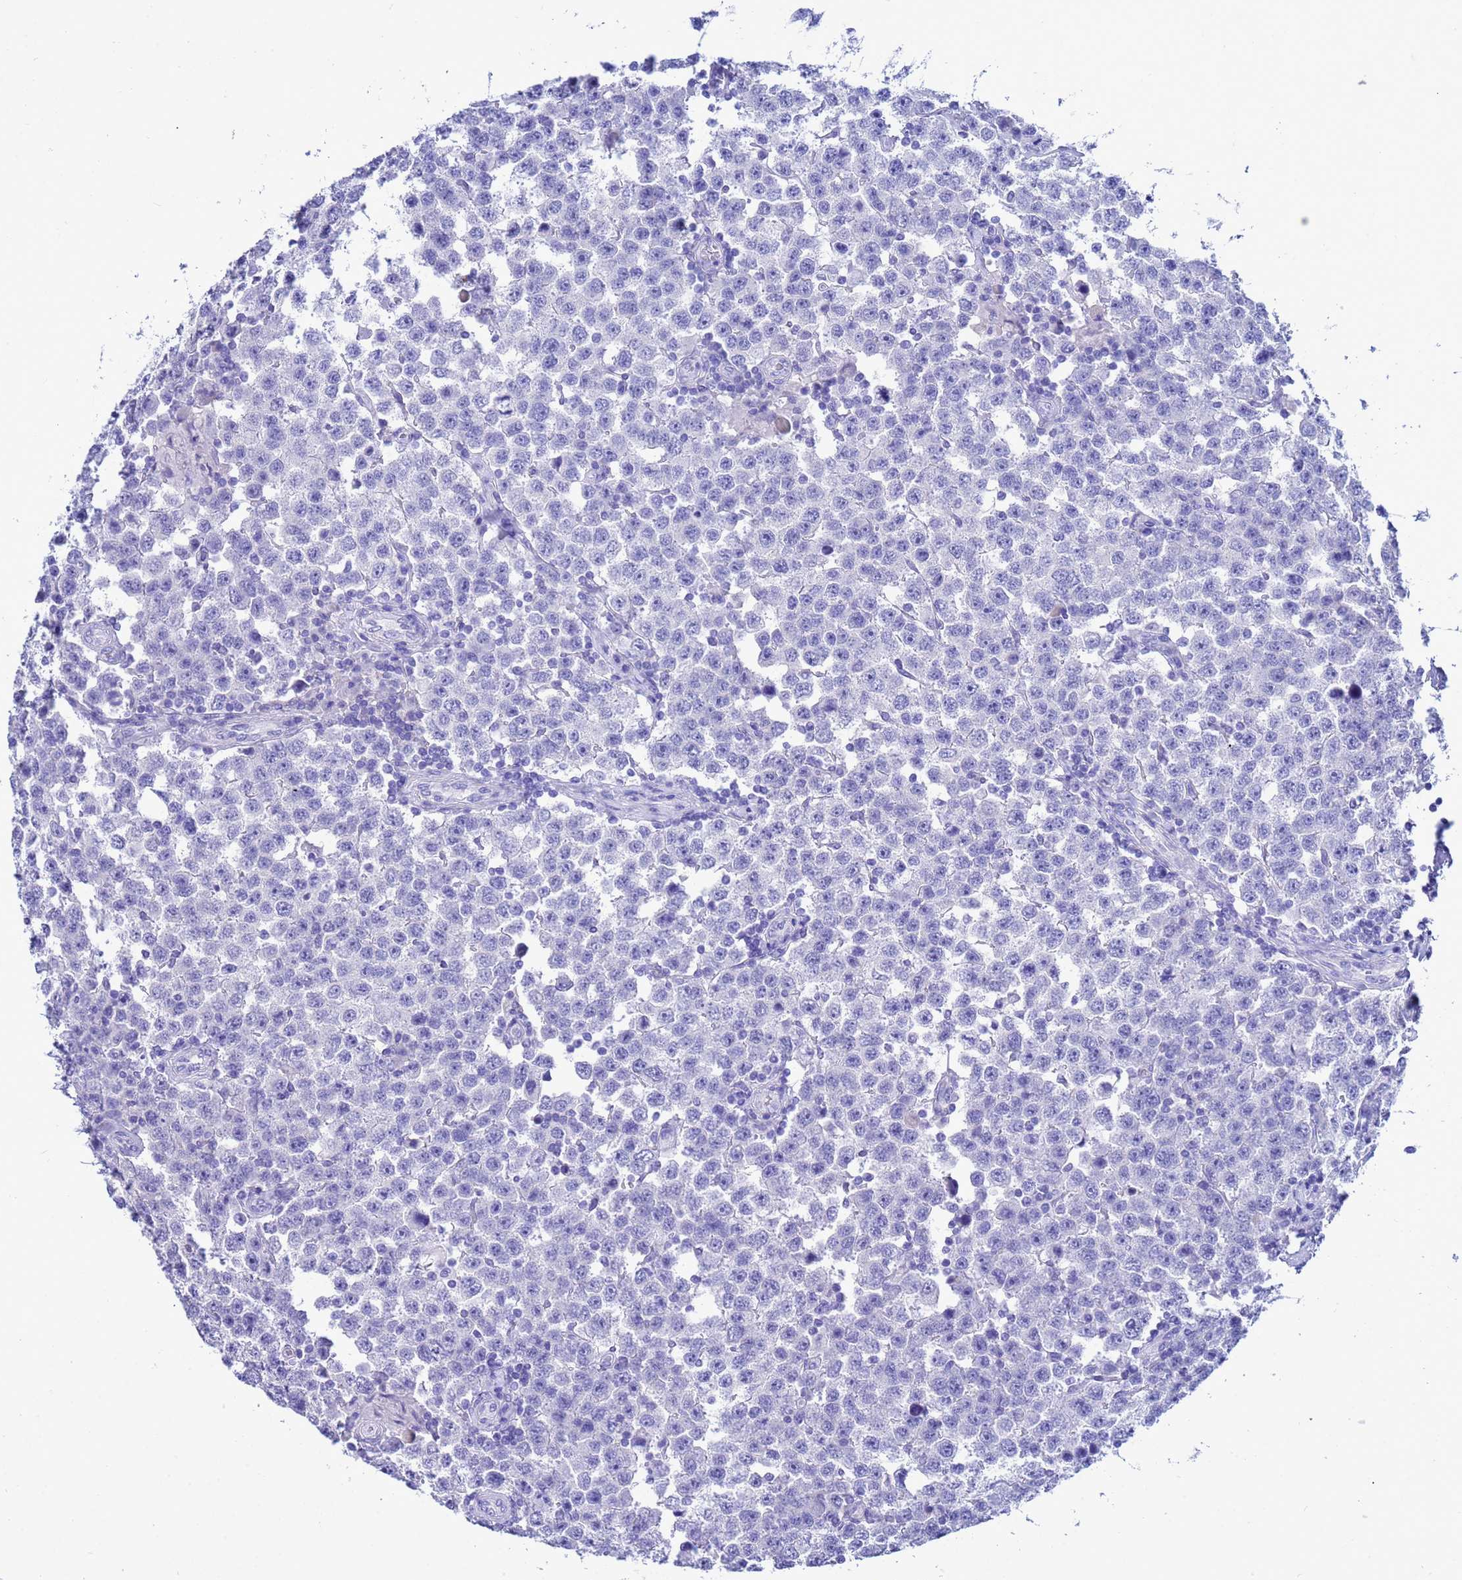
{"staining": {"intensity": "negative", "quantity": "none", "location": "none"}, "tissue": "testis cancer", "cell_type": "Tumor cells", "image_type": "cancer", "snomed": [{"axis": "morphology", "description": "Seminoma, NOS"}, {"axis": "topography", "description": "Testis"}], "caption": "Immunohistochemical staining of human testis cancer (seminoma) exhibits no significant staining in tumor cells.", "gene": "AKR1C2", "patient": {"sex": "male", "age": 28}}